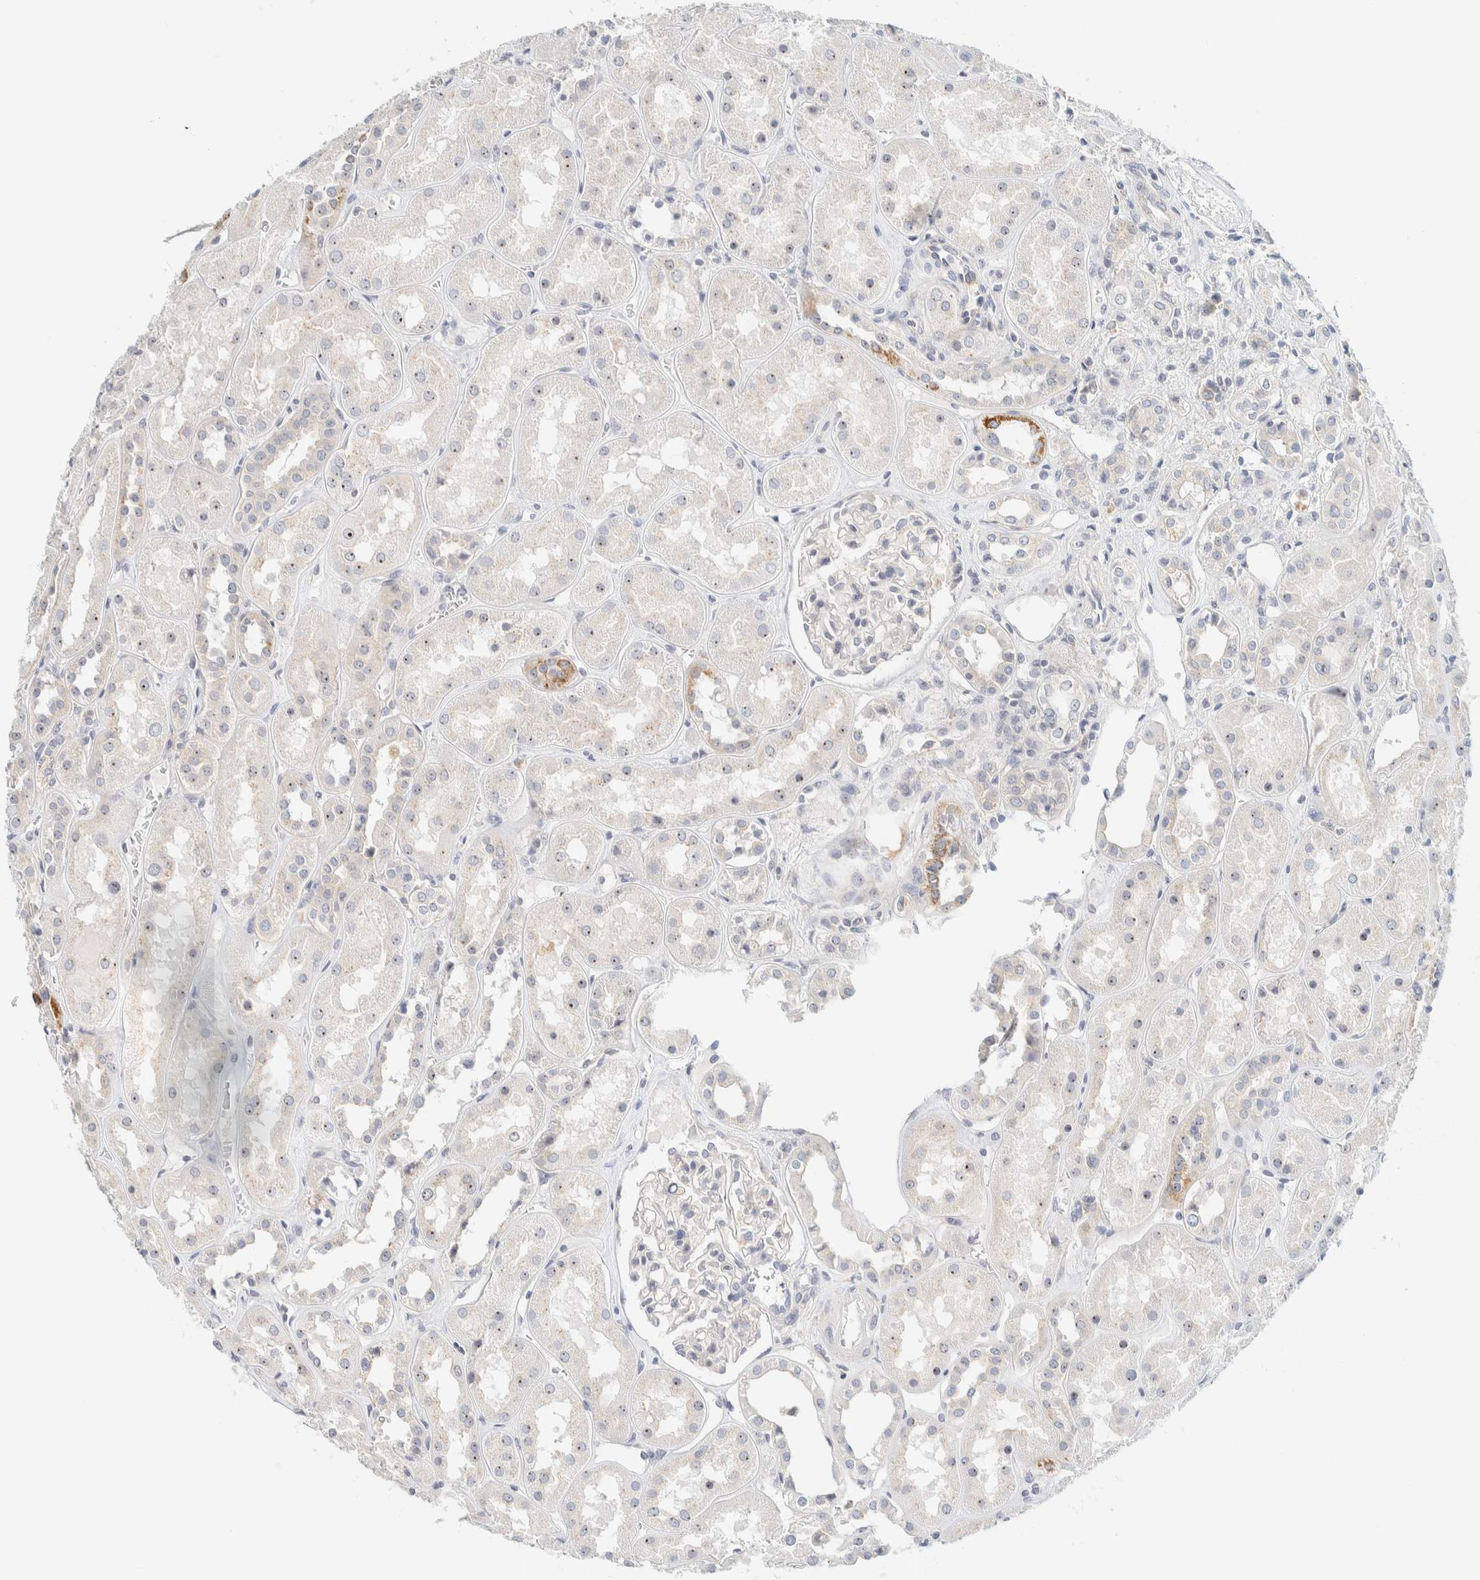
{"staining": {"intensity": "negative", "quantity": "none", "location": "none"}, "tissue": "kidney", "cell_type": "Cells in glomeruli", "image_type": "normal", "snomed": [{"axis": "morphology", "description": "Normal tissue, NOS"}, {"axis": "topography", "description": "Kidney"}], "caption": "Protein analysis of benign kidney shows no significant positivity in cells in glomeruli. Brightfield microscopy of immunohistochemistry stained with DAB (3,3'-diaminobenzidine) (brown) and hematoxylin (blue), captured at high magnification.", "gene": "NDE1", "patient": {"sex": "male", "age": 70}}